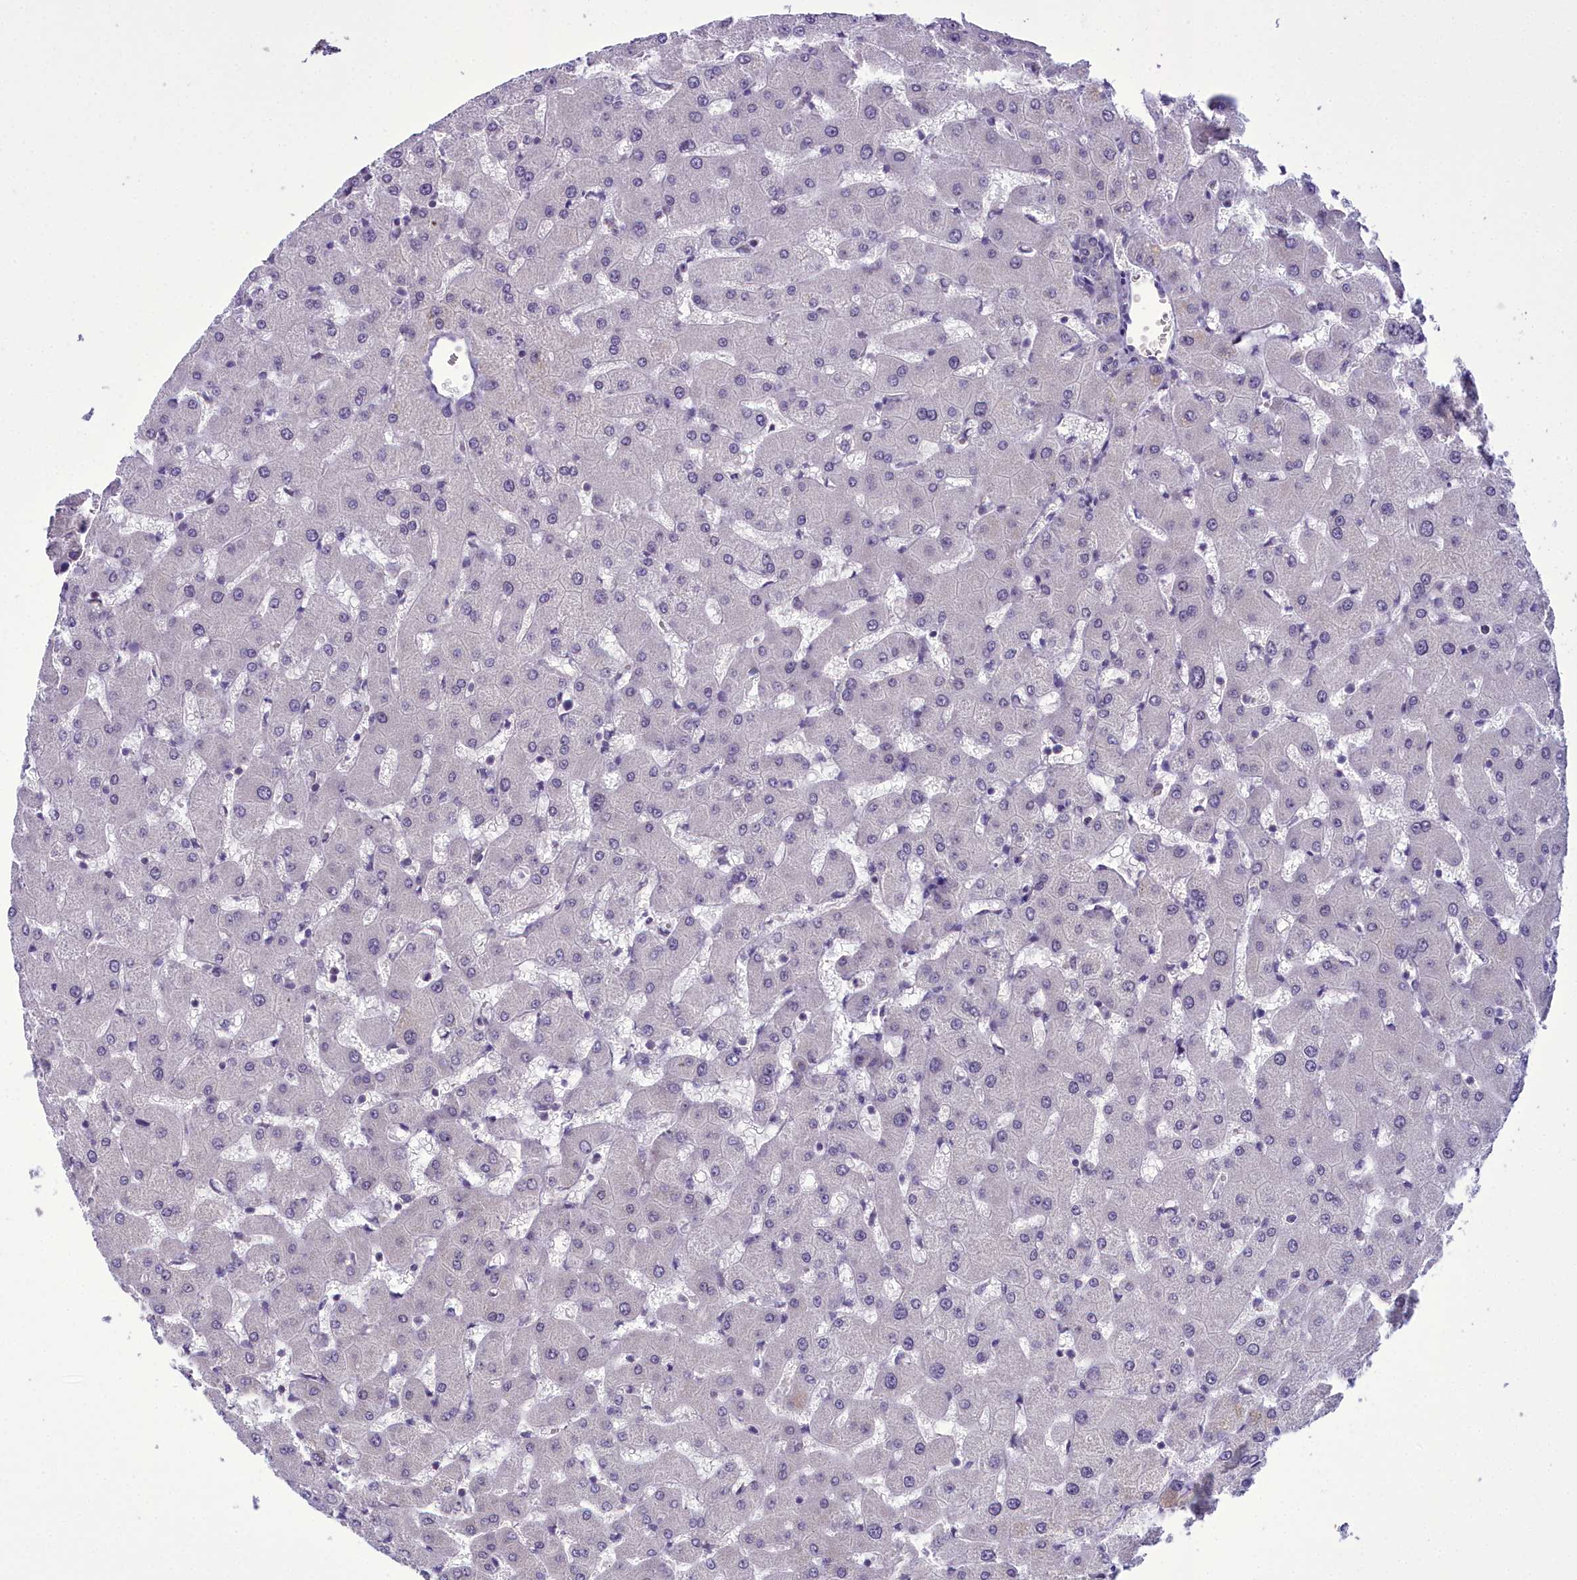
{"staining": {"intensity": "negative", "quantity": "none", "location": "none"}, "tissue": "liver", "cell_type": "Cholangiocytes", "image_type": "normal", "snomed": [{"axis": "morphology", "description": "Normal tissue, NOS"}, {"axis": "topography", "description": "Liver"}], "caption": "Photomicrograph shows no protein staining in cholangiocytes of unremarkable liver. (IHC, brightfield microscopy, high magnification).", "gene": "B9D2", "patient": {"sex": "female", "age": 63}}